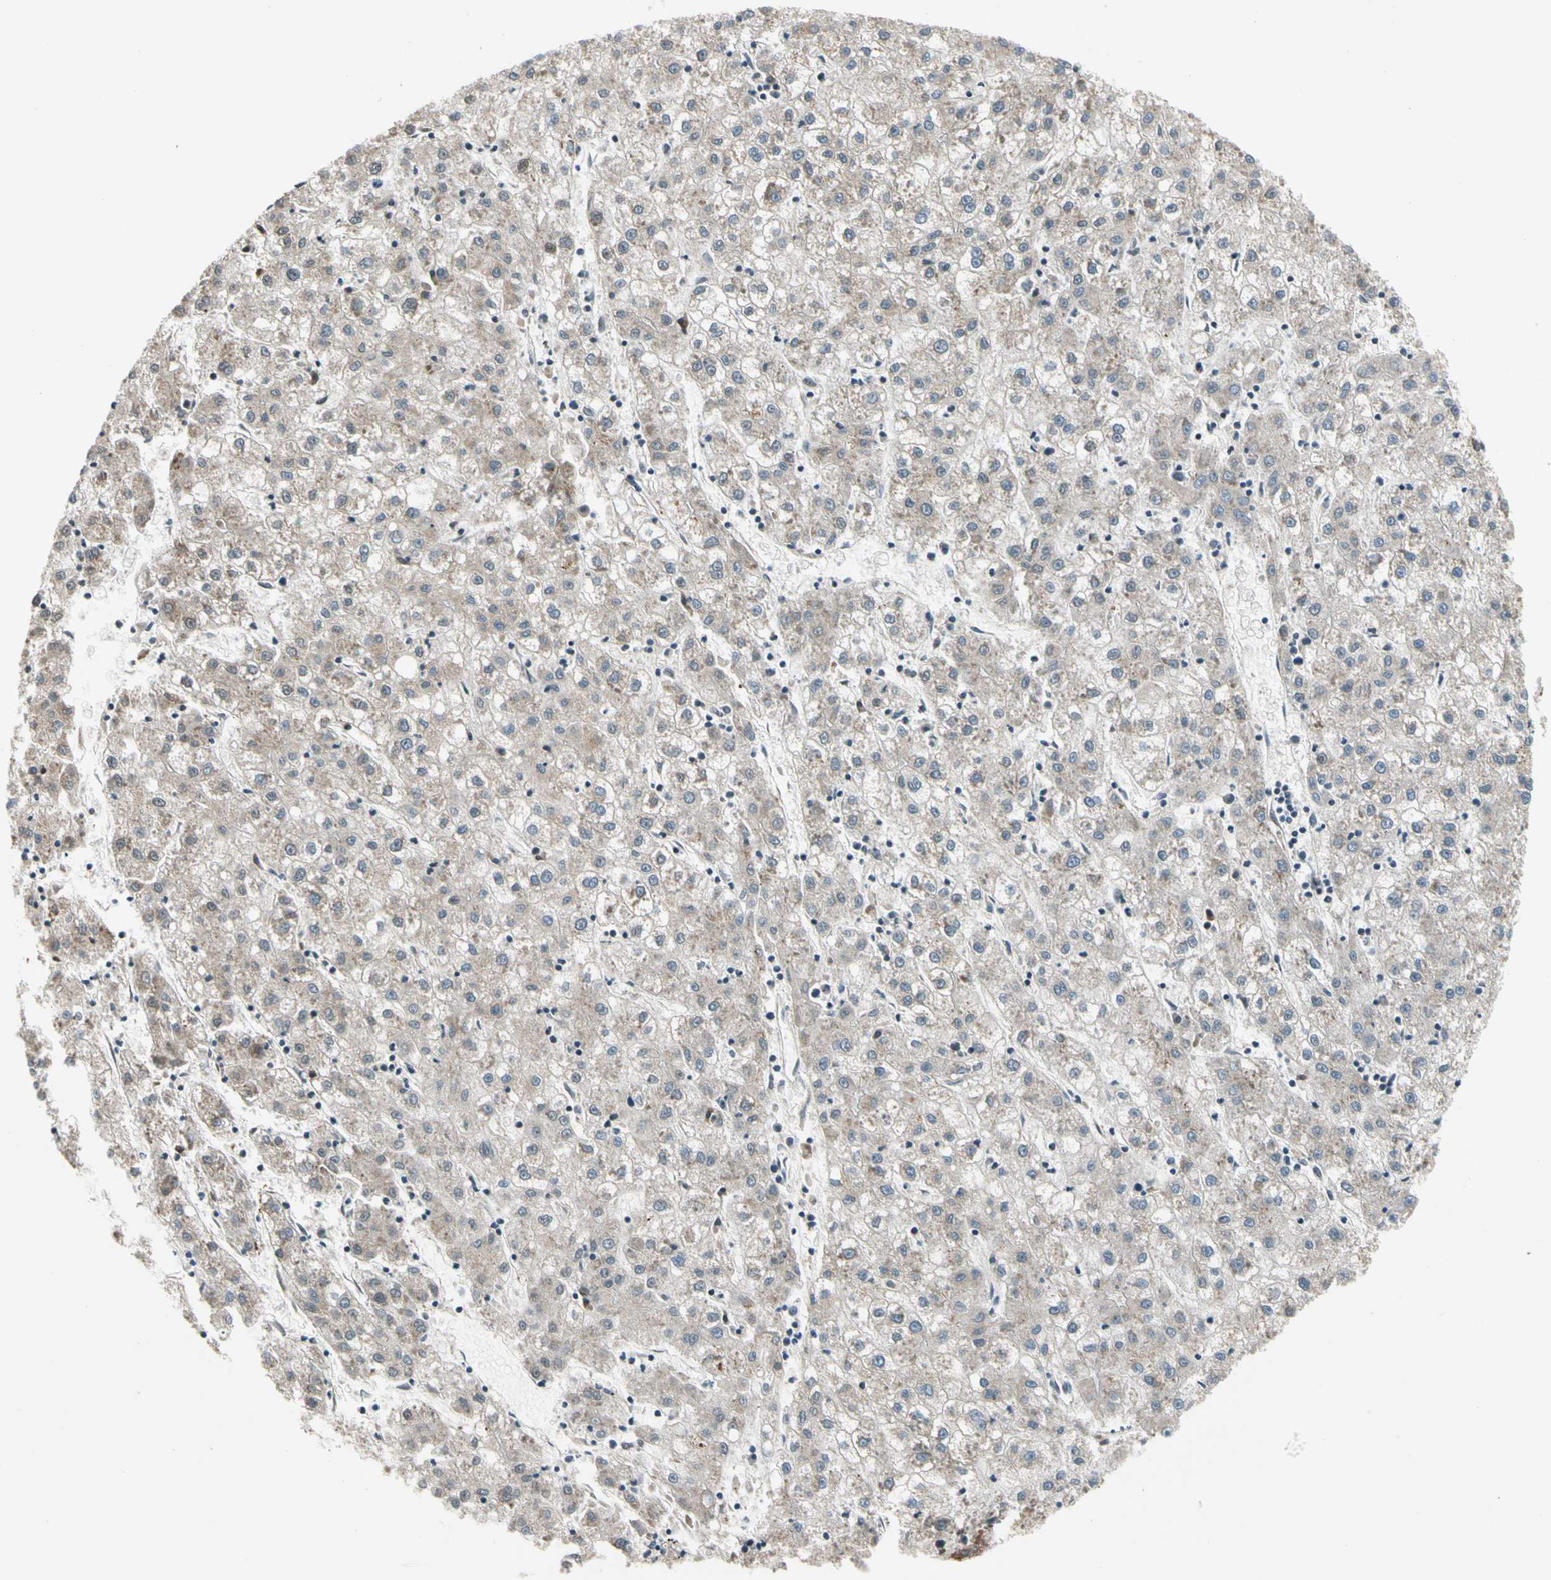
{"staining": {"intensity": "weak", "quantity": "25%-75%", "location": "cytoplasmic/membranous"}, "tissue": "liver cancer", "cell_type": "Tumor cells", "image_type": "cancer", "snomed": [{"axis": "morphology", "description": "Carcinoma, Hepatocellular, NOS"}, {"axis": "topography", "description": "Liver"}], "caption": "Hepatocellular carcinoma (liver) stained with a protein marker exhibits weak staining in tumor cells.", "gene": "TRIO", "patient": {"sex": "male", "age": 72}}